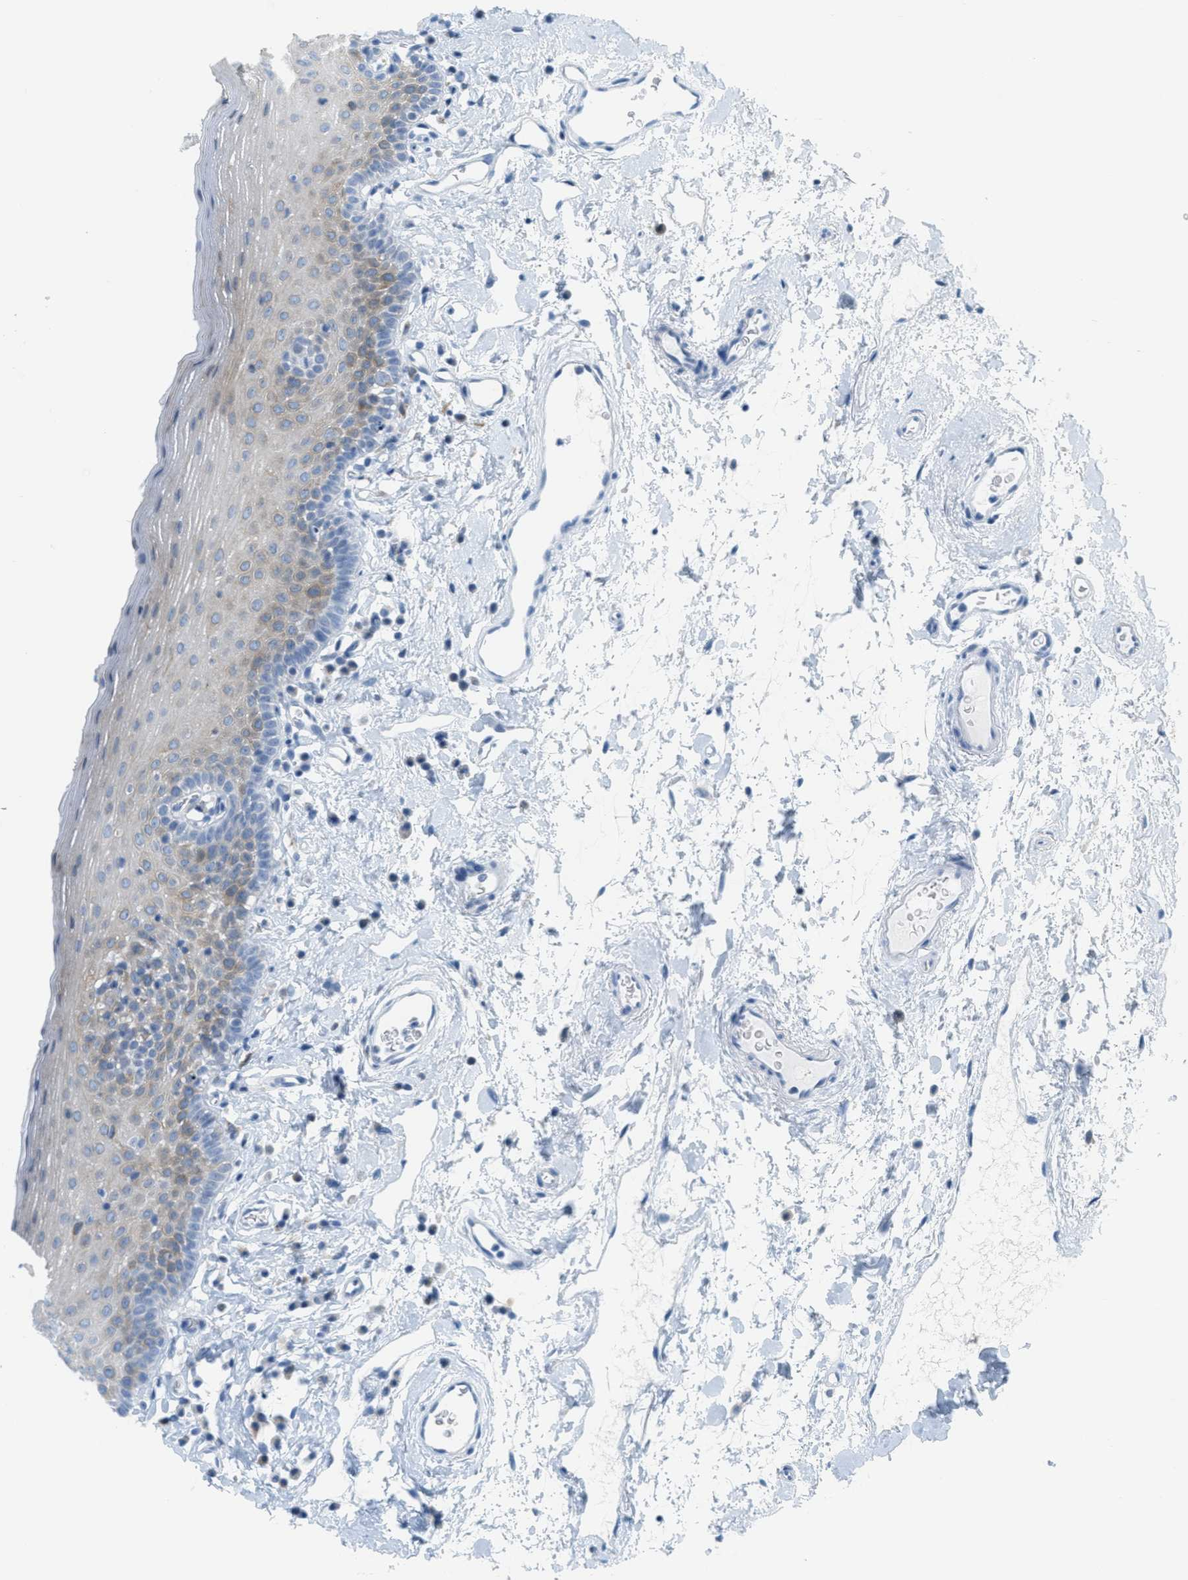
{"staining": {"intensity": "negative", "quantity": "none", "location": "none"}, "tissue": "oral mucosa", "cell_type": "Squamous epithelial cells", "image_type": "normal", "snomed": [{"axis": "morphology", "description": "Normal tissue, NOS"}, {"axis": "topography", "description": "Oral tissue"}], "caption": "The immunohistochemistry (IHC) photomicrograph has no significant positivity in squamous epithelial cells of oral mucosa.", "gene": "TEX264", "patient": {"sex": "male", "age": 66}}